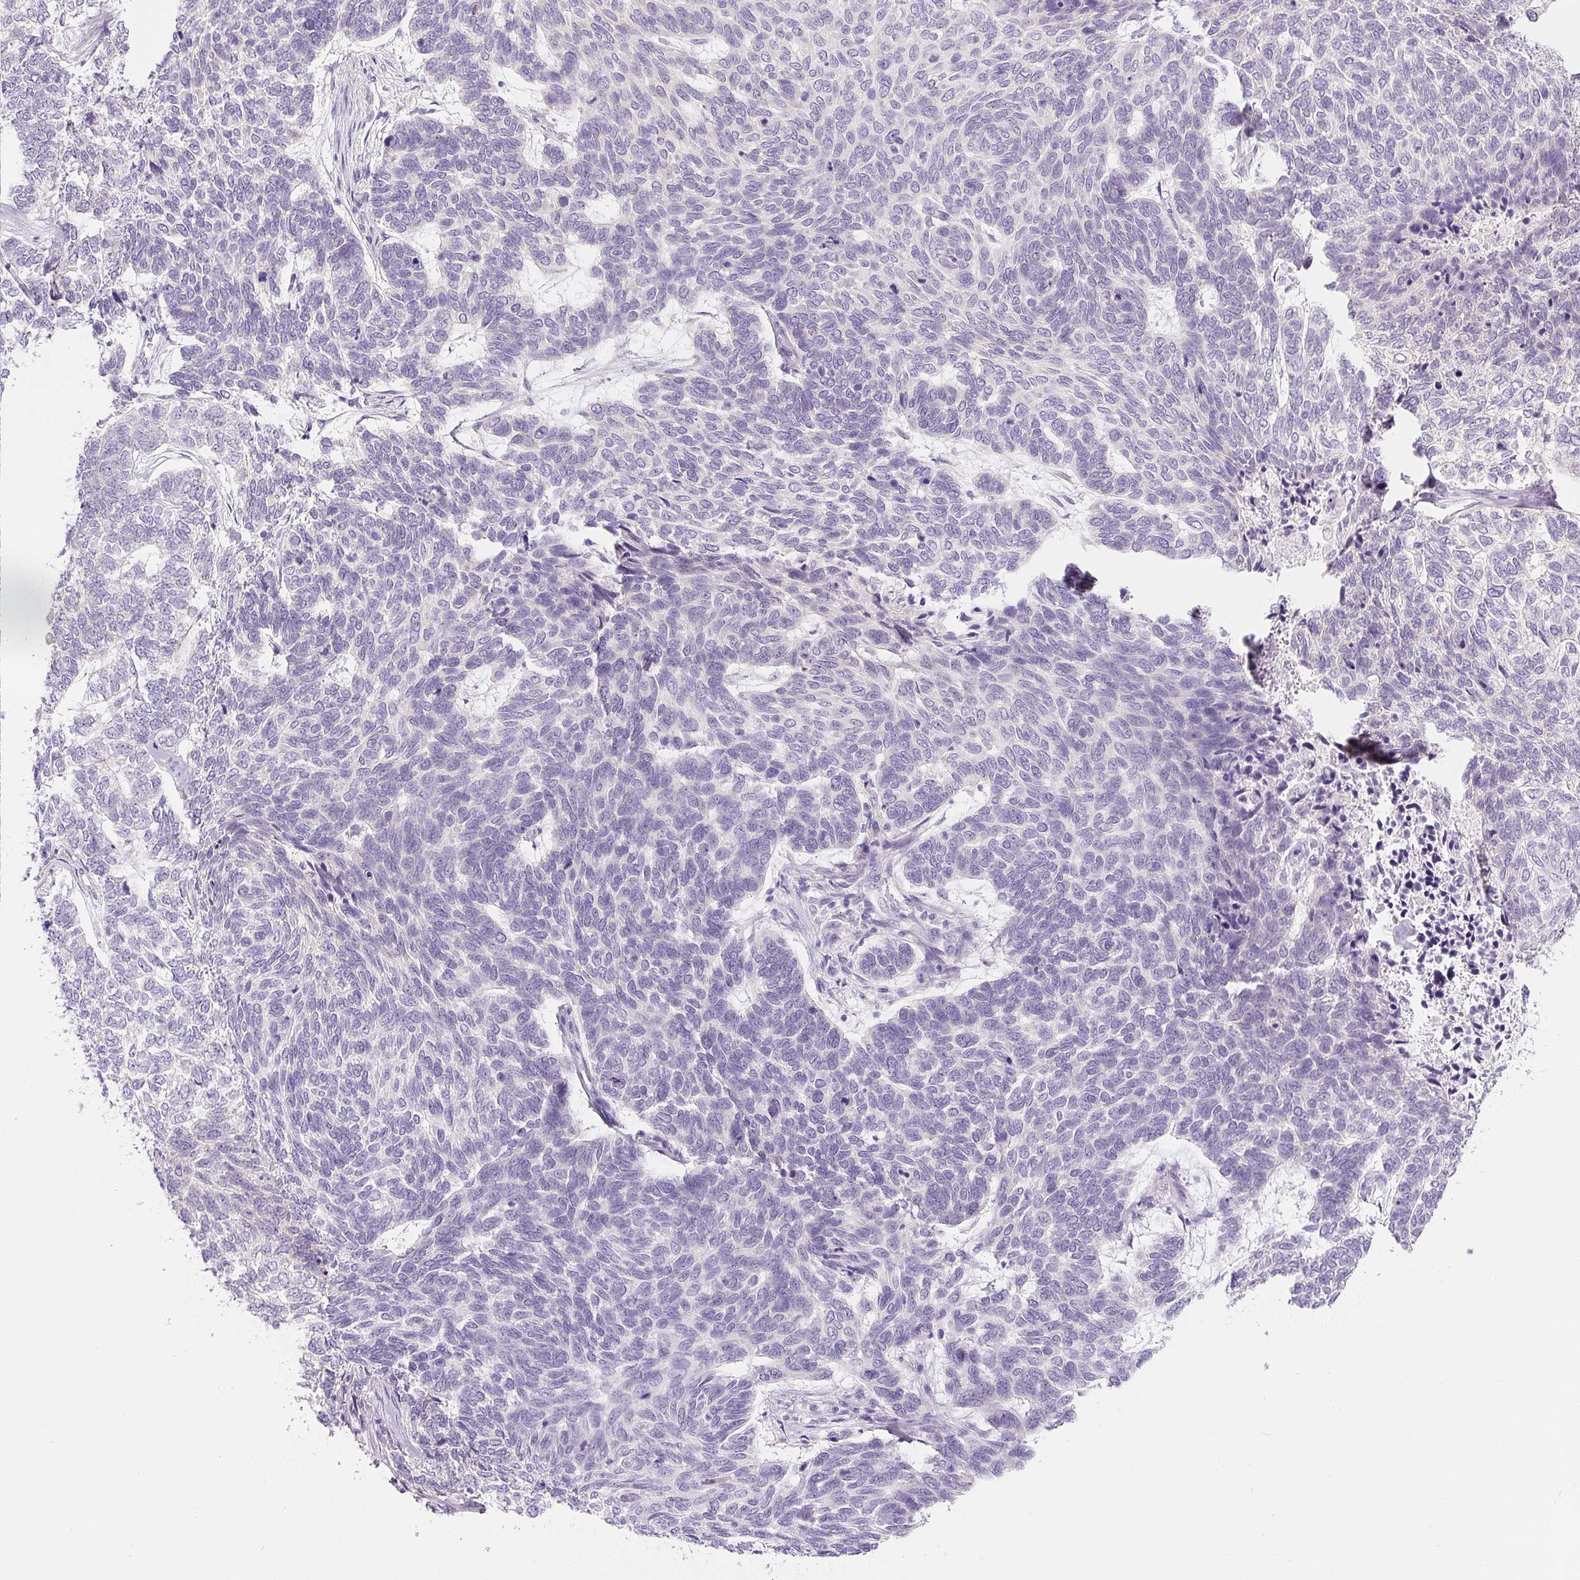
{"staining": {"intensity": "negative", "quantity": "none", "location": "none"}, "tissue": "skin cancer", "cell_type": "Tumor cells", "image_type": "cancer", "snomed": [{"axis": "morphology", "description": "Basal cell carcinoma"}, {"axis": "topography", "description": "Skin"}], "caption": "This is an immunohistochemistry micrograph of skin cancer (basal cell carcinoma). There is no staining in tumor cells.", "gene": "PWWP3B", "patient": {"sex": "female", "age": 65}}